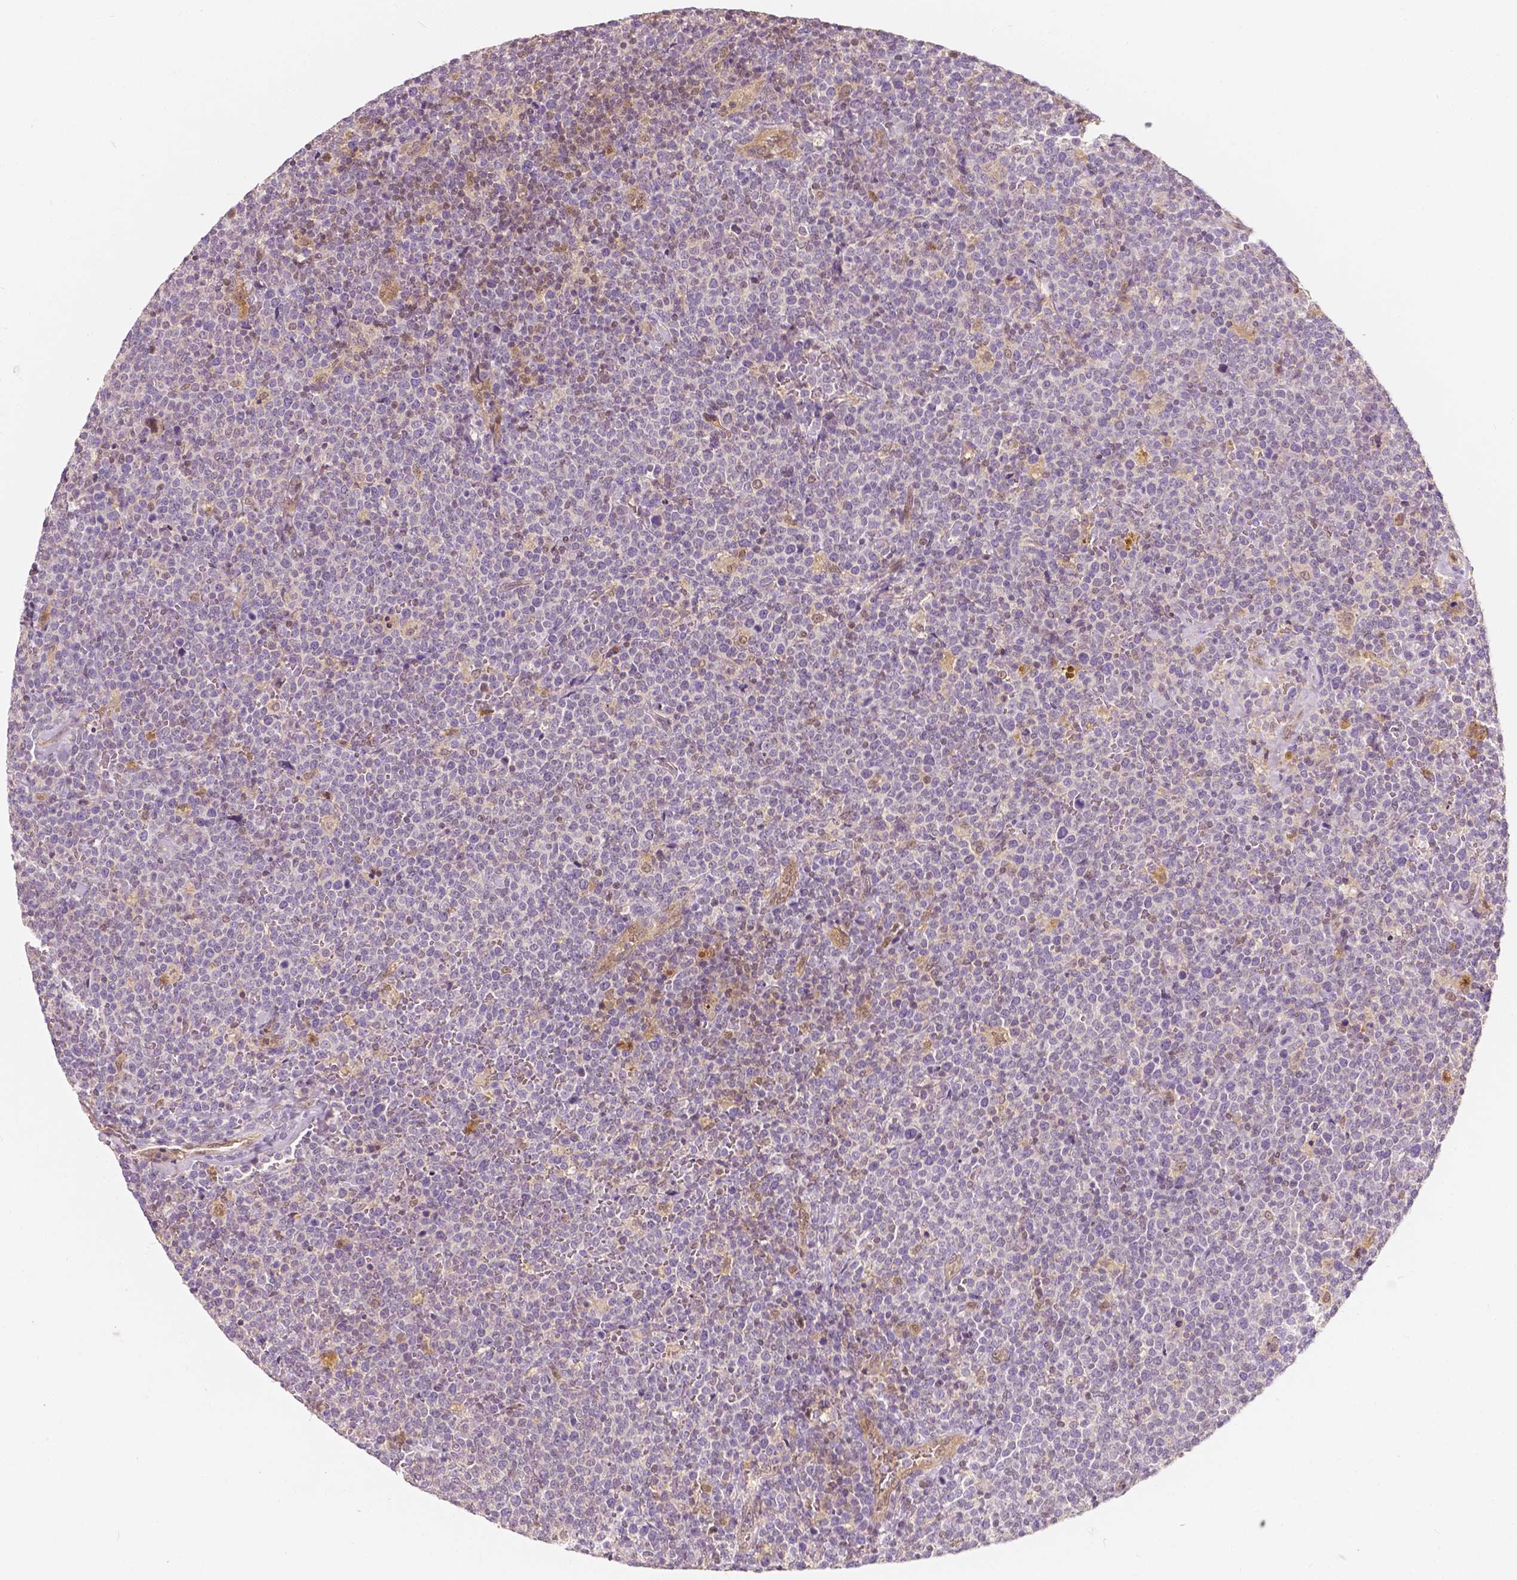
{"staining": {"intensity": "negative", "quantity": "none", "location": "none"}, "tissue": "lymphoma", "cell_type": "Tumor cells", "image_type": "cancer", "snomed": [{"axis": "morphology", "description": "Malignant lymphoma, non-Hodgkin's type, High grade"}, {"axis": "topography", "description": "Lymph node"}], "caption": "DAB immunohistochemical staining of high-grade malignant lymphoma, non-Hodgkin's type demonstrates no significant staining in tumor cells.", "gene": "NAPRT", "patient": {"sex": "male", "age": 61}}